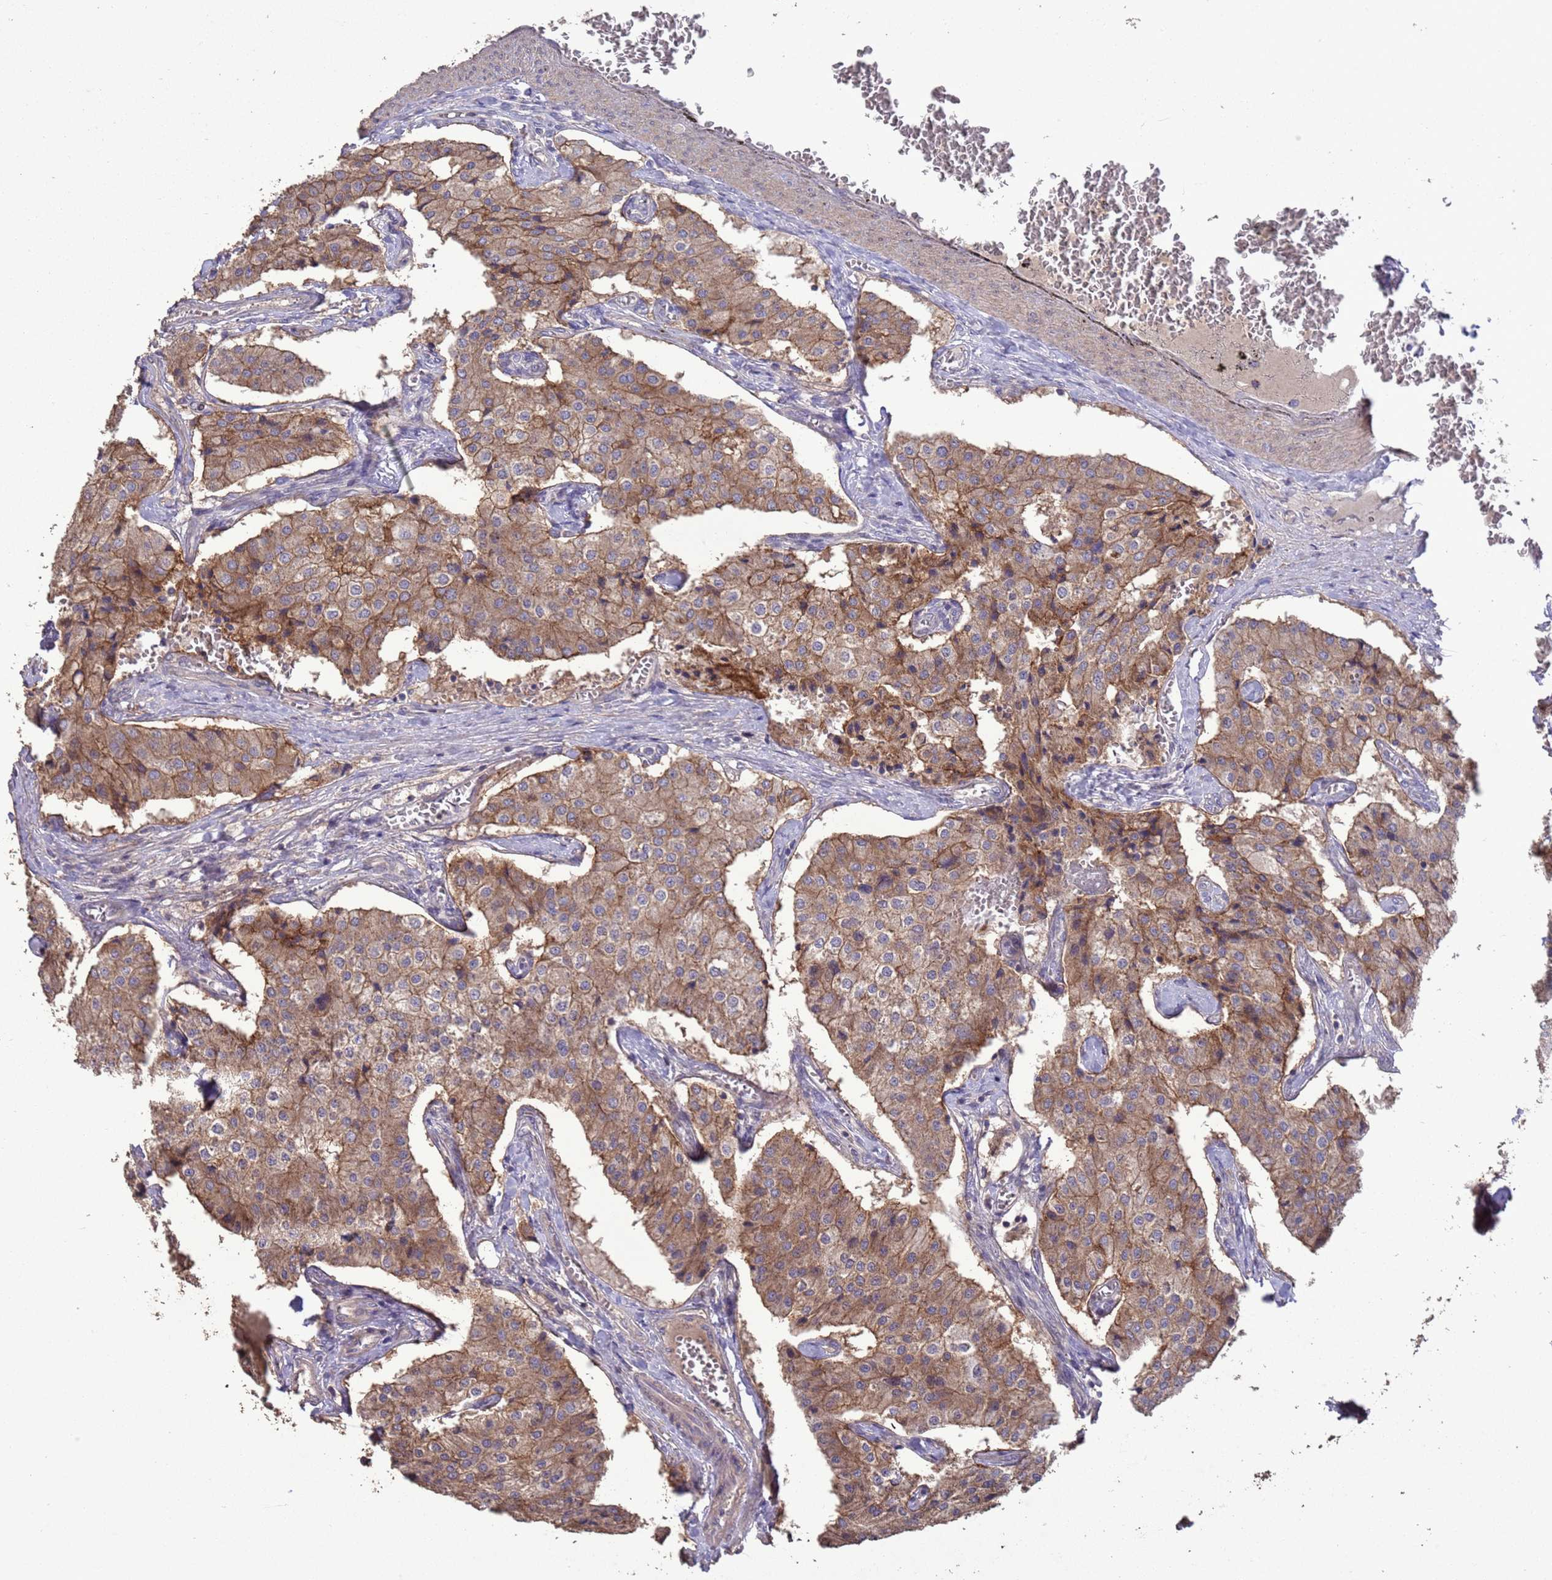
{"staining": {"intensity": "moderate", "quantity": ">75%", "location": "cytoplasmic/membranous"}, "tissue": "carcinoid", "cell_type": "Tumor cells", "image_type": "cancer", "snomed": [{"axis": "morphology", "description": "Carcinoid, malignant, NOS"}, {"axis": "topography", "description": "Colon"}], "caption": "Protein expression analysis of human carcinoid (malignant) reveals moderate cytoplasmic/membranous staining in approximately >75% of tumor cells. (Brightfield microscopy of DAB IHC at high magnification).", "gene": "SLC9B2", "patient": {"sex": "female", "age": 52}}